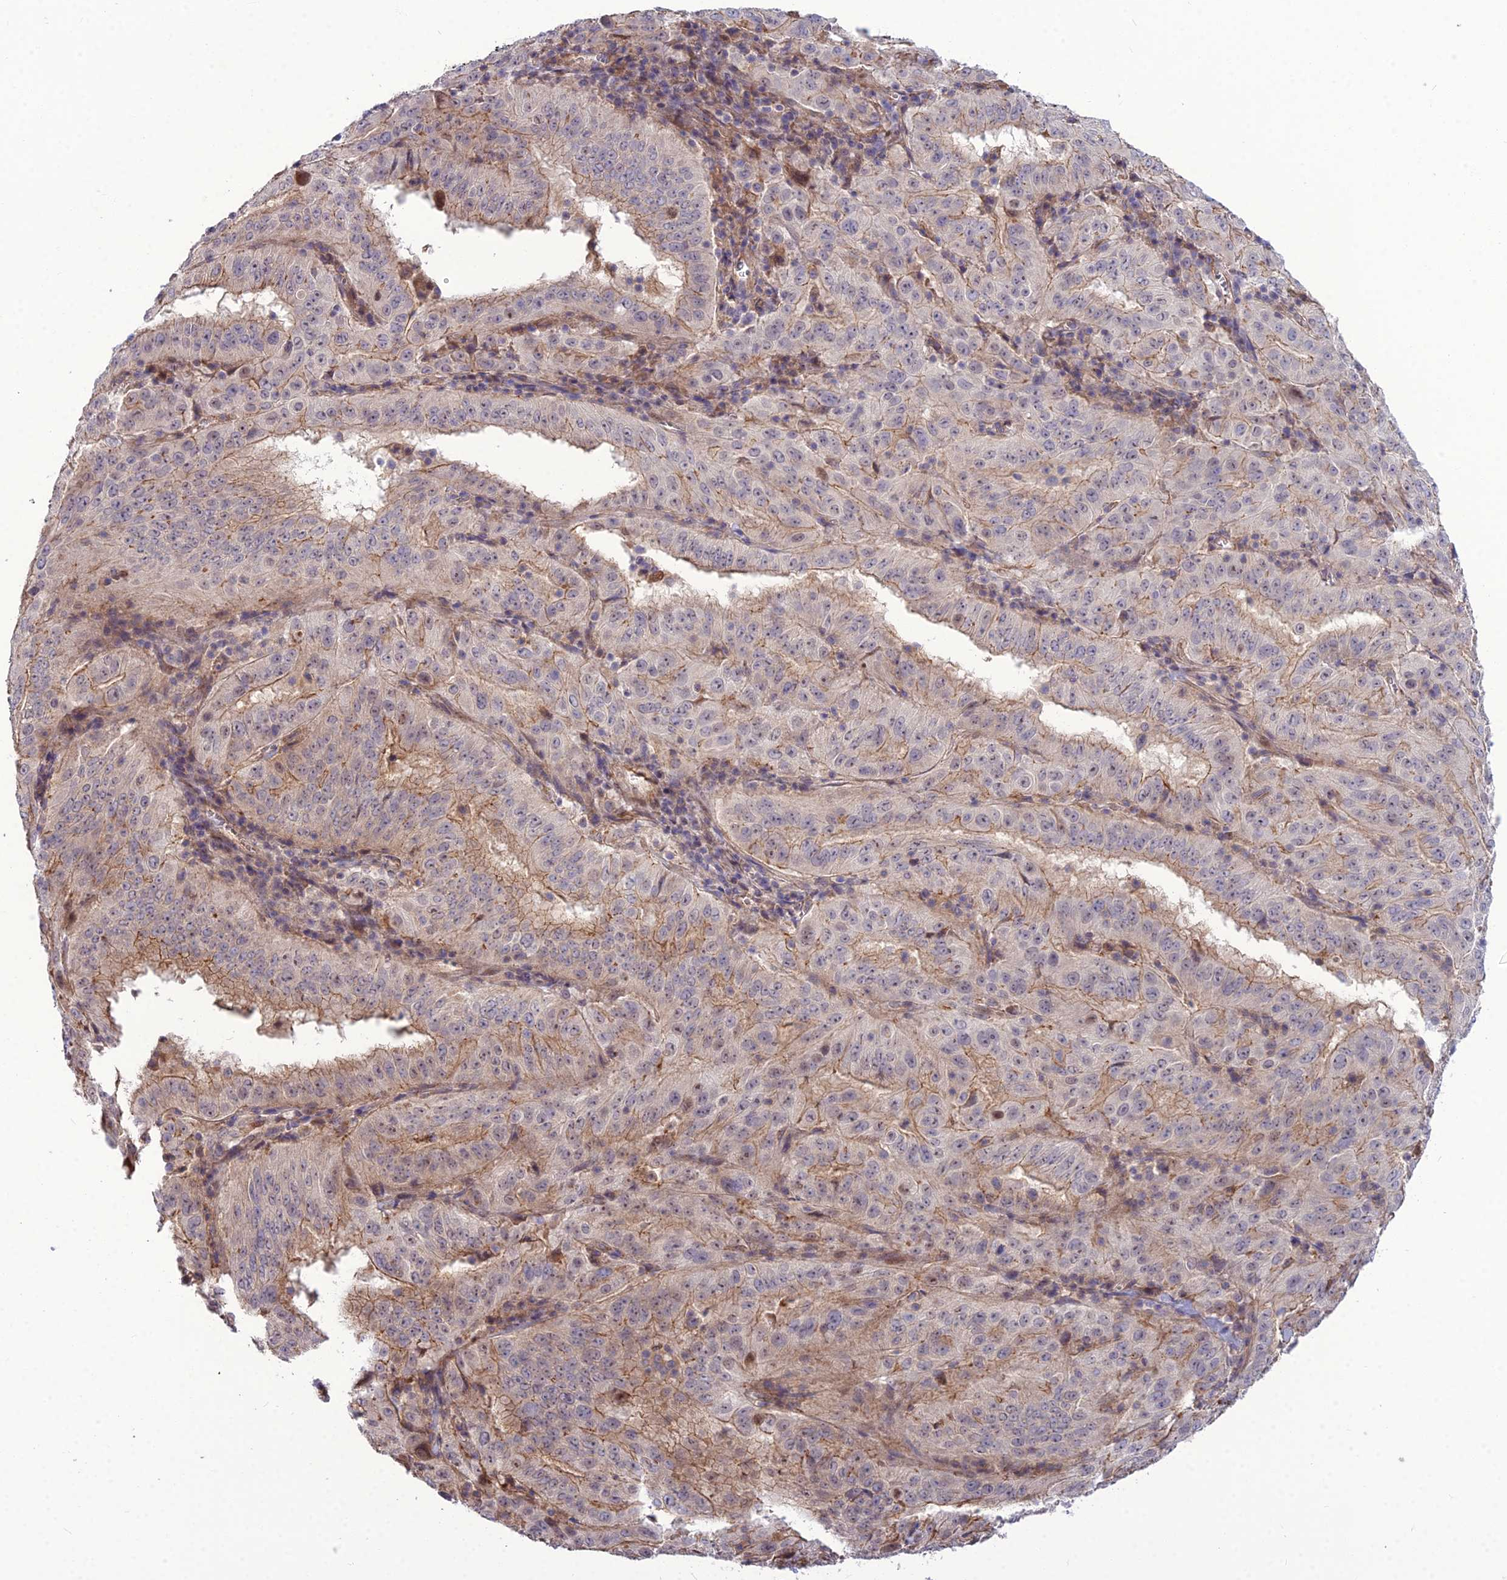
{"staining": {"intensity": "weak", "quantity": "25%-75%", "location": "cytoplasmic/membranous"}, "tissue": "pancreatic cancer", "cell_type": "Tumor cells", "image_type": "cancer", "snomed": [{"axis": "morphology", "description": "Adenocarcinoma, NOS"}, {"axis": "topography", "description": "Pancreas"}], "caption": "A histopathology image of human adenocarcinoma (pancreatic) stained for a protein exhibits weak cytoplasmic/membranous brown staining in tumor cells.", "gene": "TSPYL2", "patient": {"sex": "male", "age": 63}}